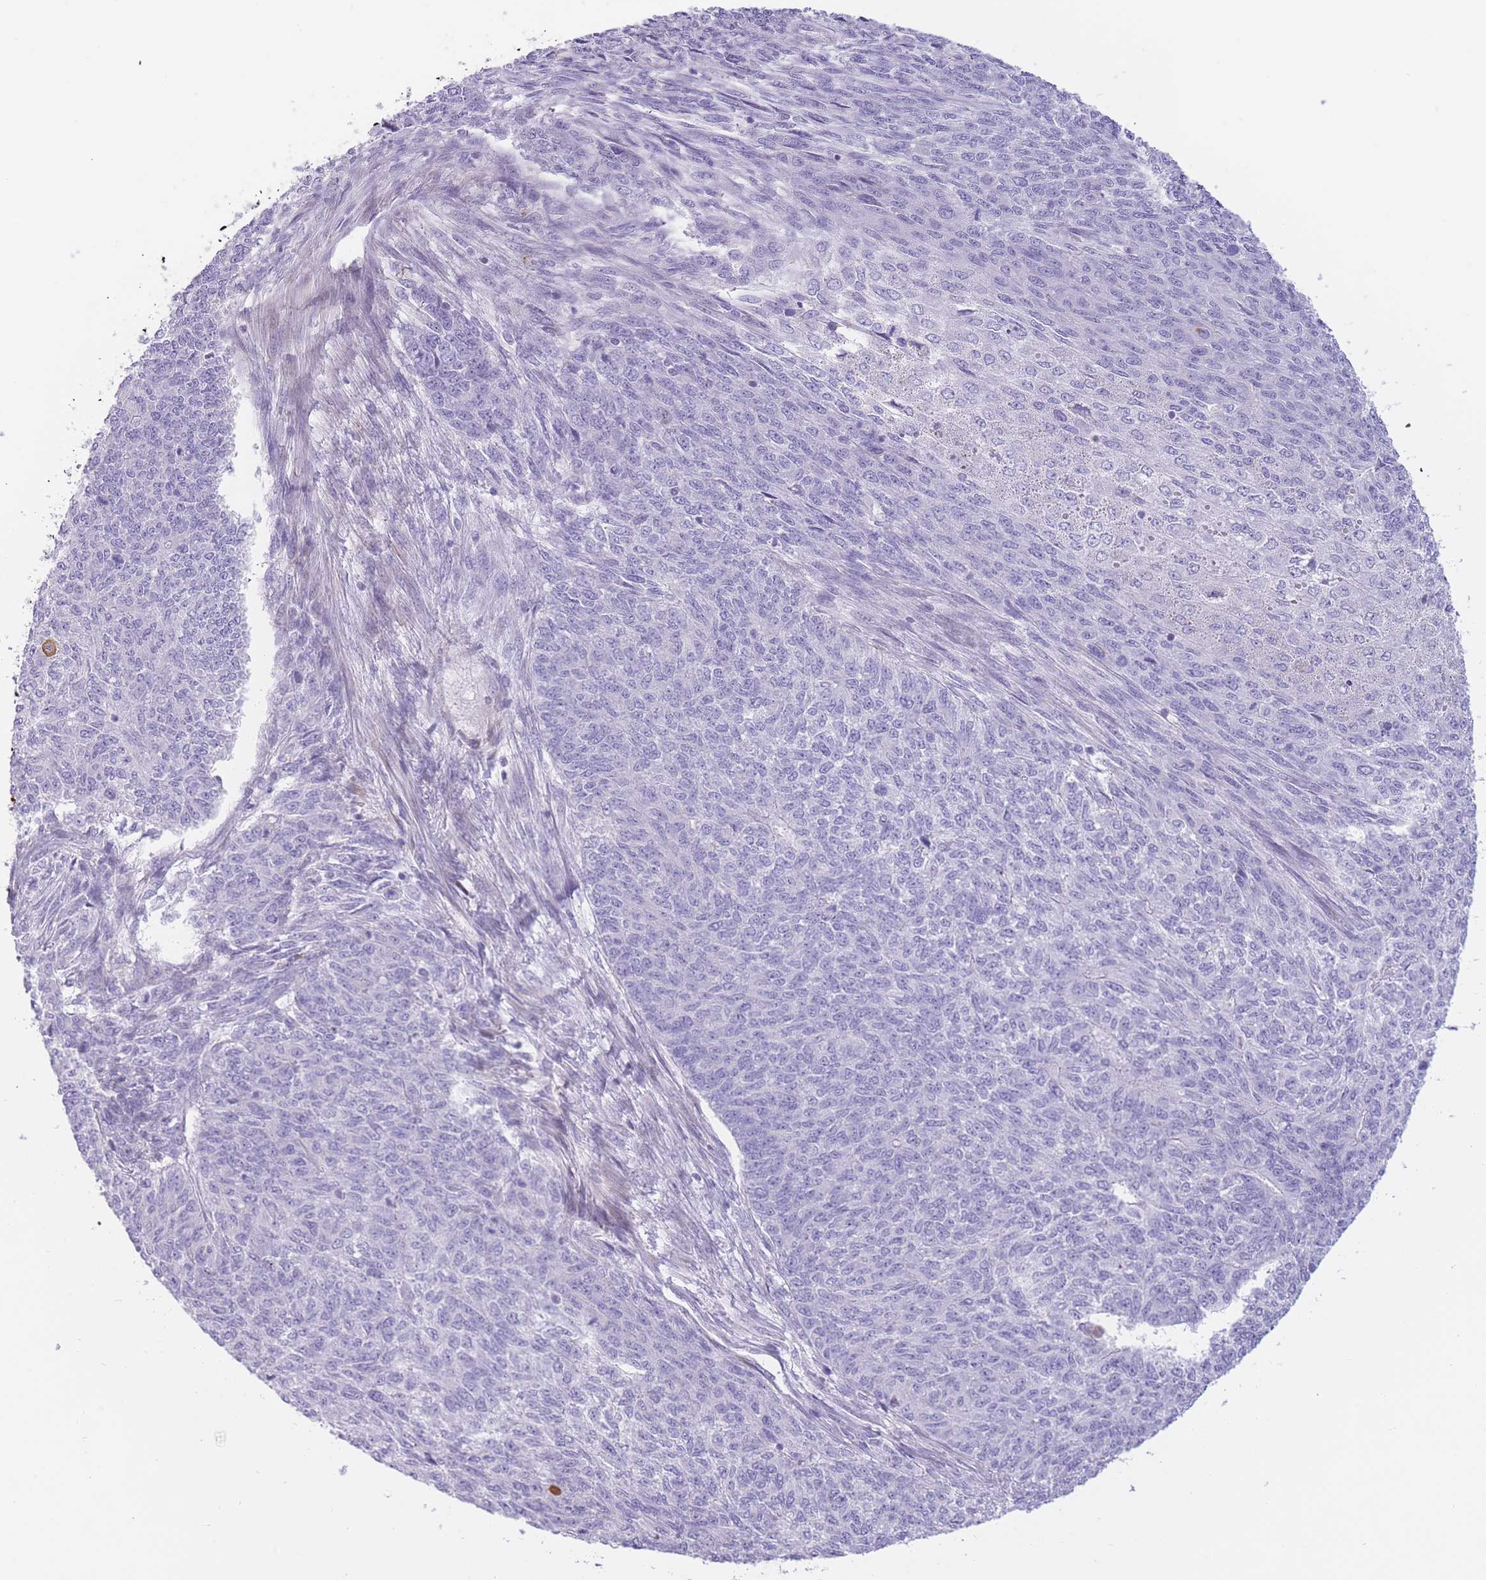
{"staining": {"intensity": "negative", "quantity": "none", "location": "none"}, "tissue": "endometrial cancer", "cell_type": "Tumor cells", "image_type": "cancer", "snomed": [{"axis": "morphology", "description": "Adenocarcinoma, NOS"}, {"axis": "topography", "description": "Endometrium"}], "caption": "The photomicrograph displays no significant staining in tumor cells of endometrial adenocarcinoma. Brightfield microscopy of IHC stained with DAB (brown) and hematoxylin (blue), captured at high magnification.", "gene": "IMPG1", "patient": {"sex": "female", "age": 32}}